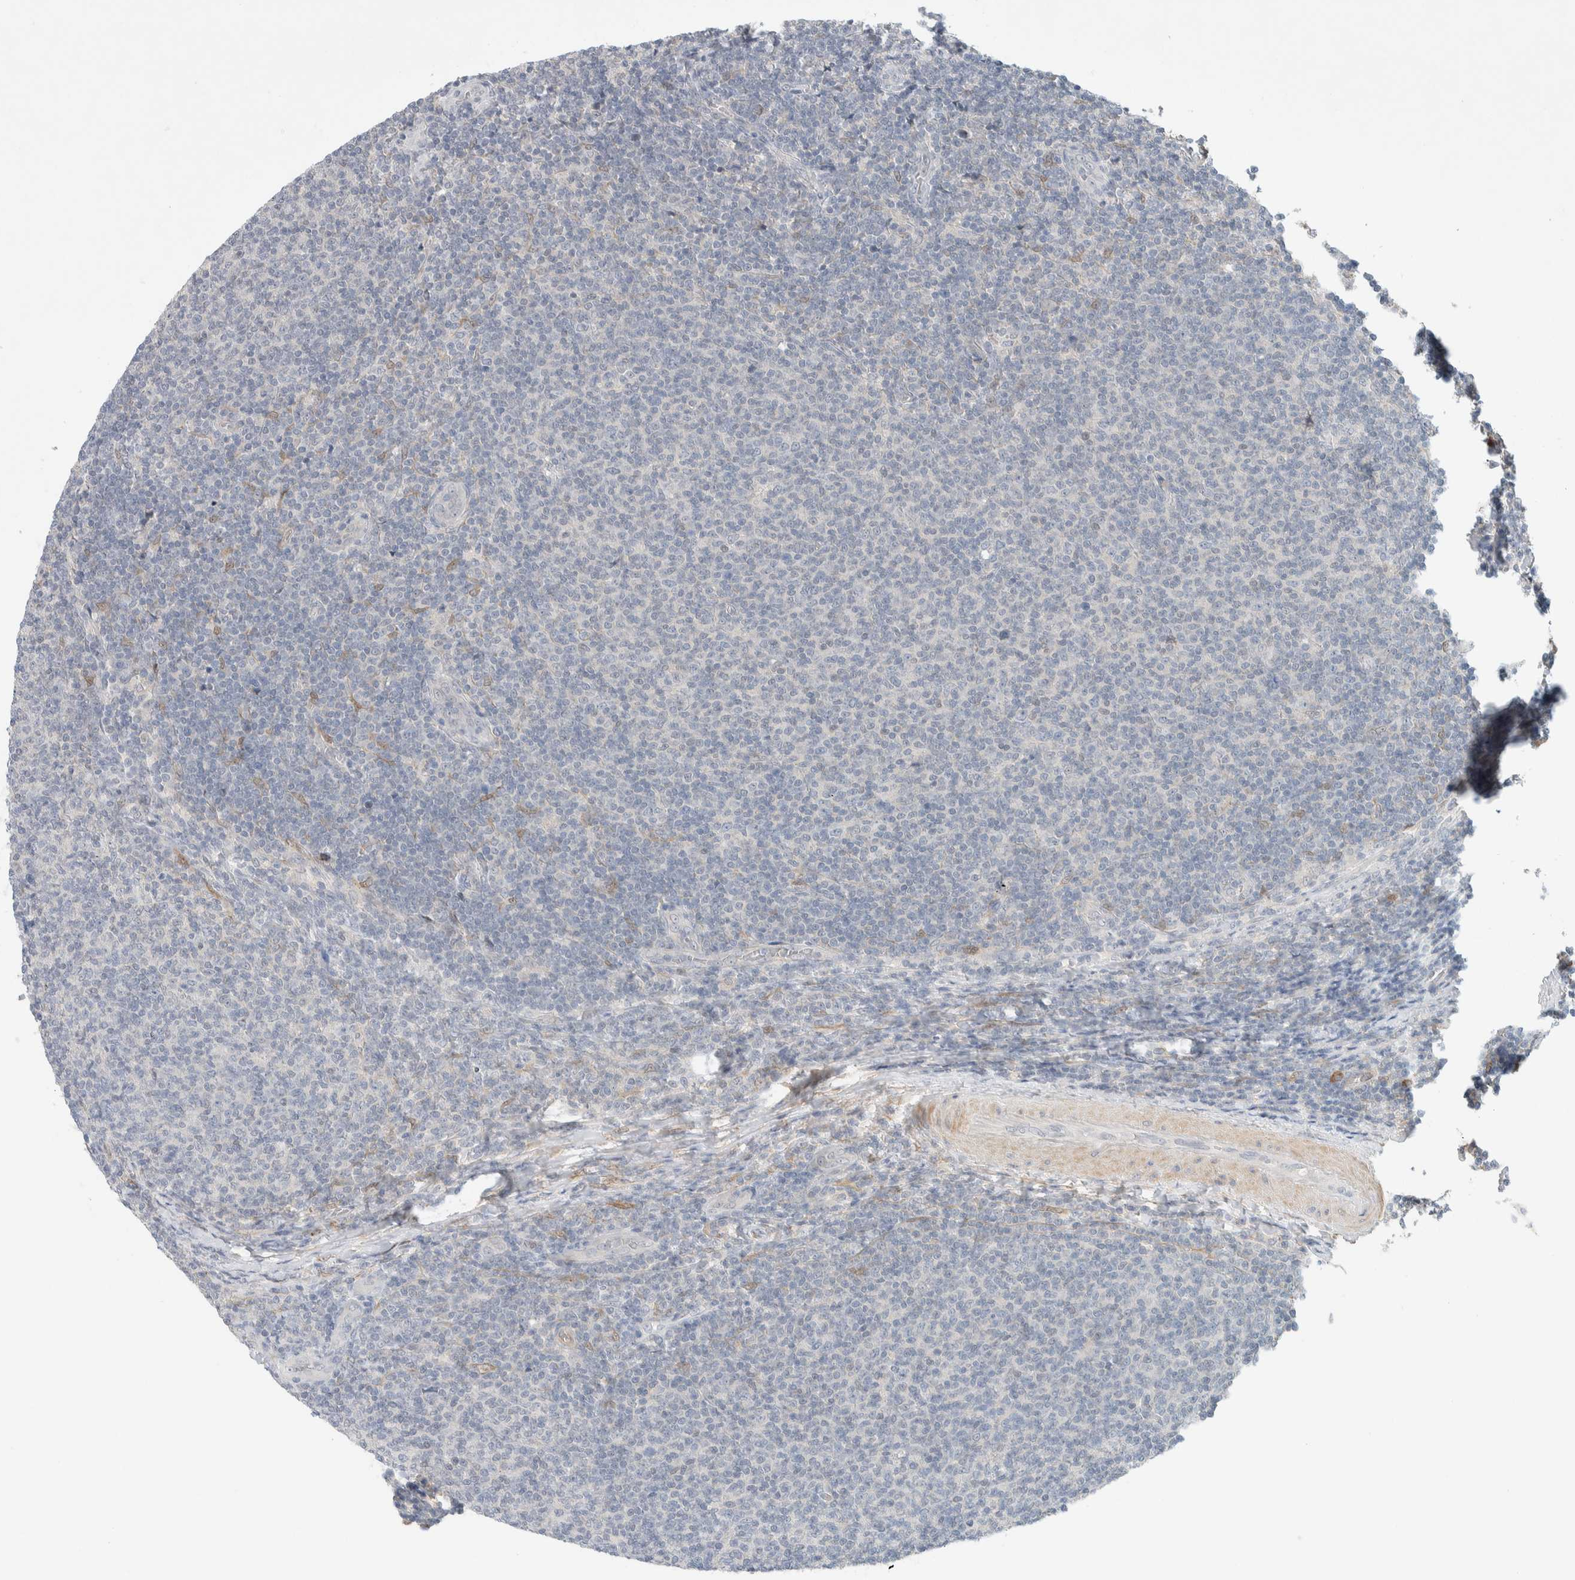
{"staining": {"intensity": "negative", "quantity": "none", "location": "none"}, "tissue": "lymphoma", "cell_type": "Tumor cells", "image_type": "cancer", "snomed": [{"axis": "morphology", "description": "Malignant lymphoma, non-Hodgkin's type, Low grade"}, {"axis": "topography", "description": "Lymph node"}], "caption": "IHC of lymphoma shows no positivity in tumor cells.", "gene": "DEPTOR", "patient": {"sex": "male", "age": 66}}